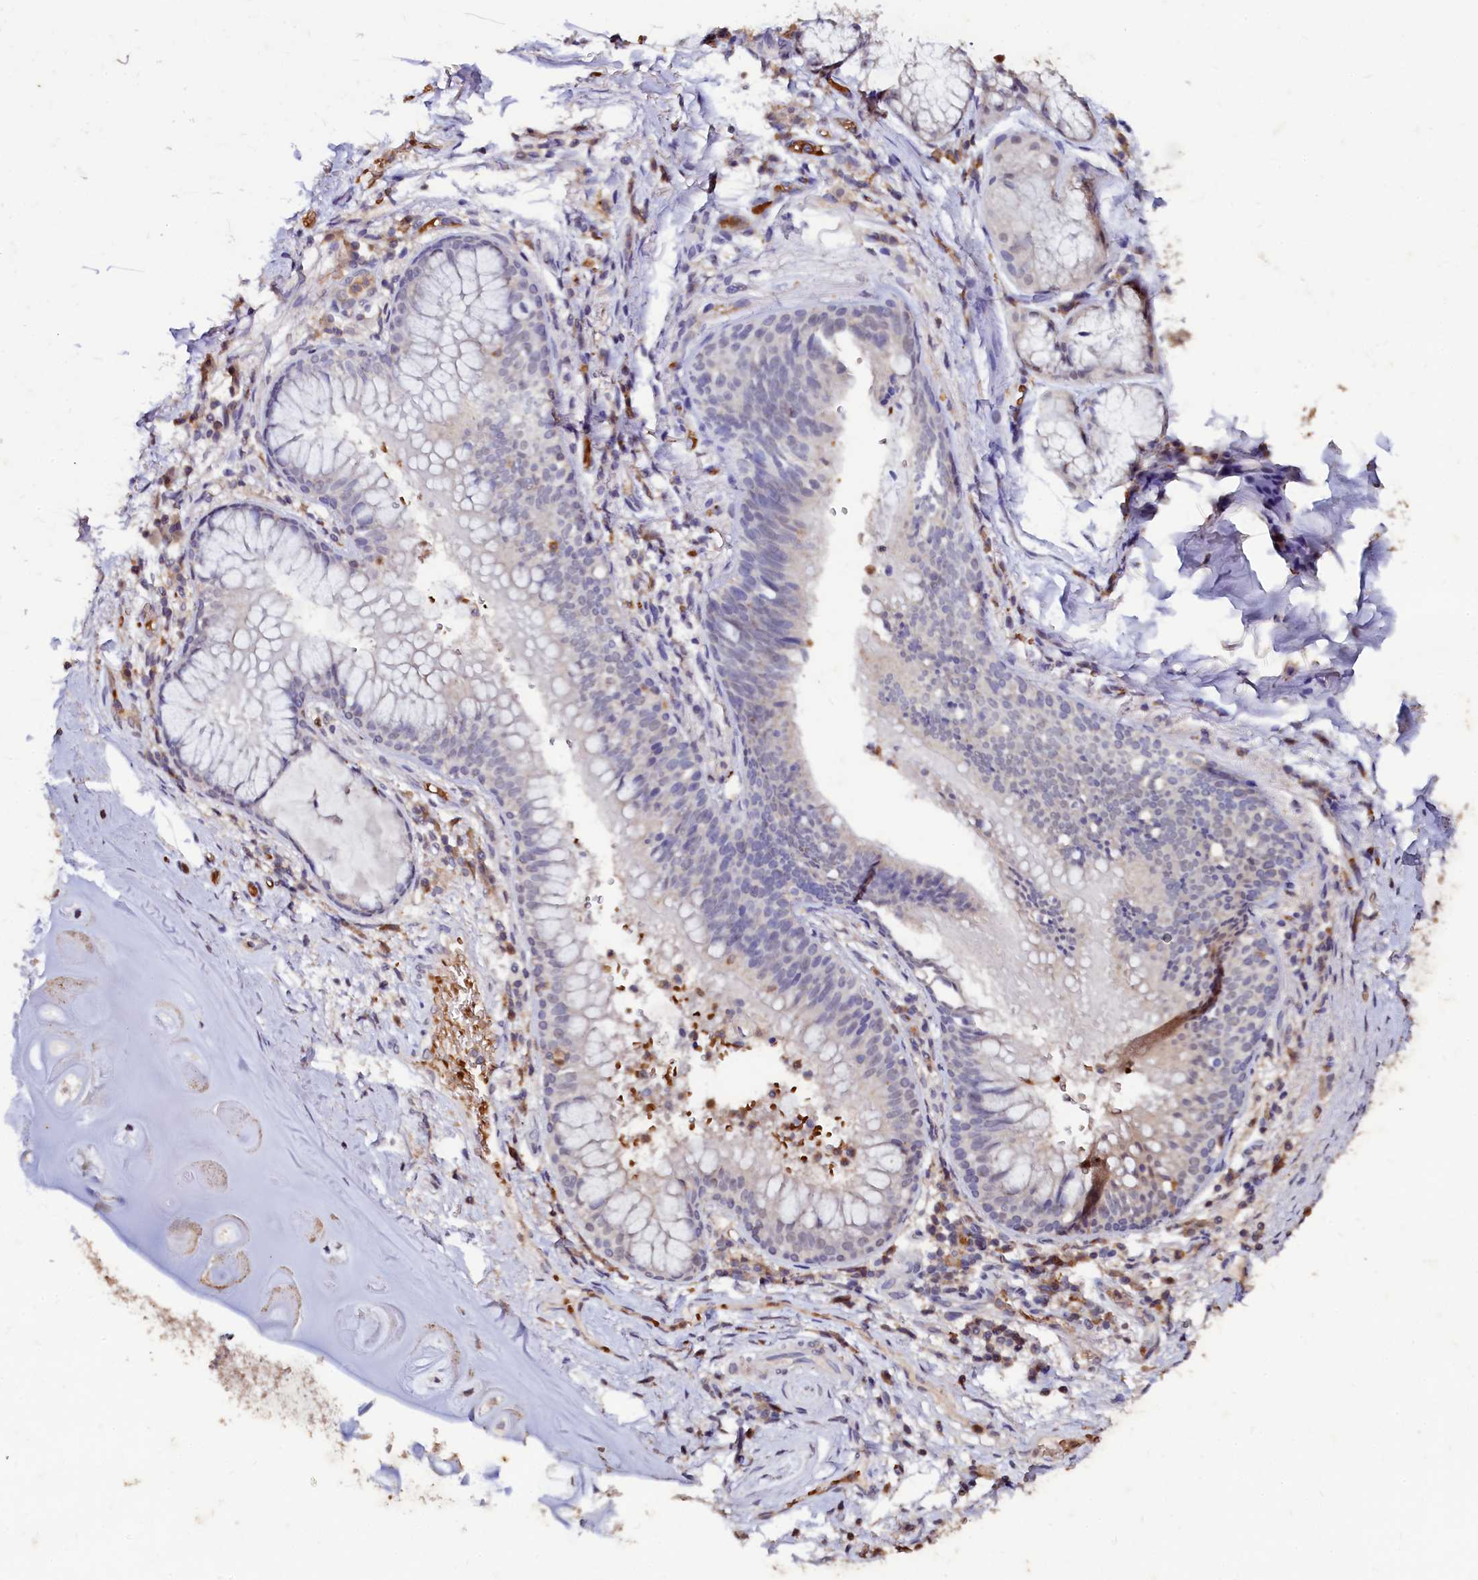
{"staining": {"intensity": "negative", "quantity": "none", "location": "none"}, "tissue": "adipose tissue", "cell_type": "Adipocytes", "image_type": "normal", "snomed": [{"axis": "morphology", "description": "Normal tissue, NOS"}, {"axis": "topography", "description": "Lymph node"}, {"axis": "topography", "description": "Cartilage tissue"}, {"axis": "topography", "description": "Bronchus"}], "caption": "The IHC histopathology image has no significant positivity in adipocytes of adipose tissue.", "gene": "CSTPP1", "patient": {"sex": "male", "age": 63}}